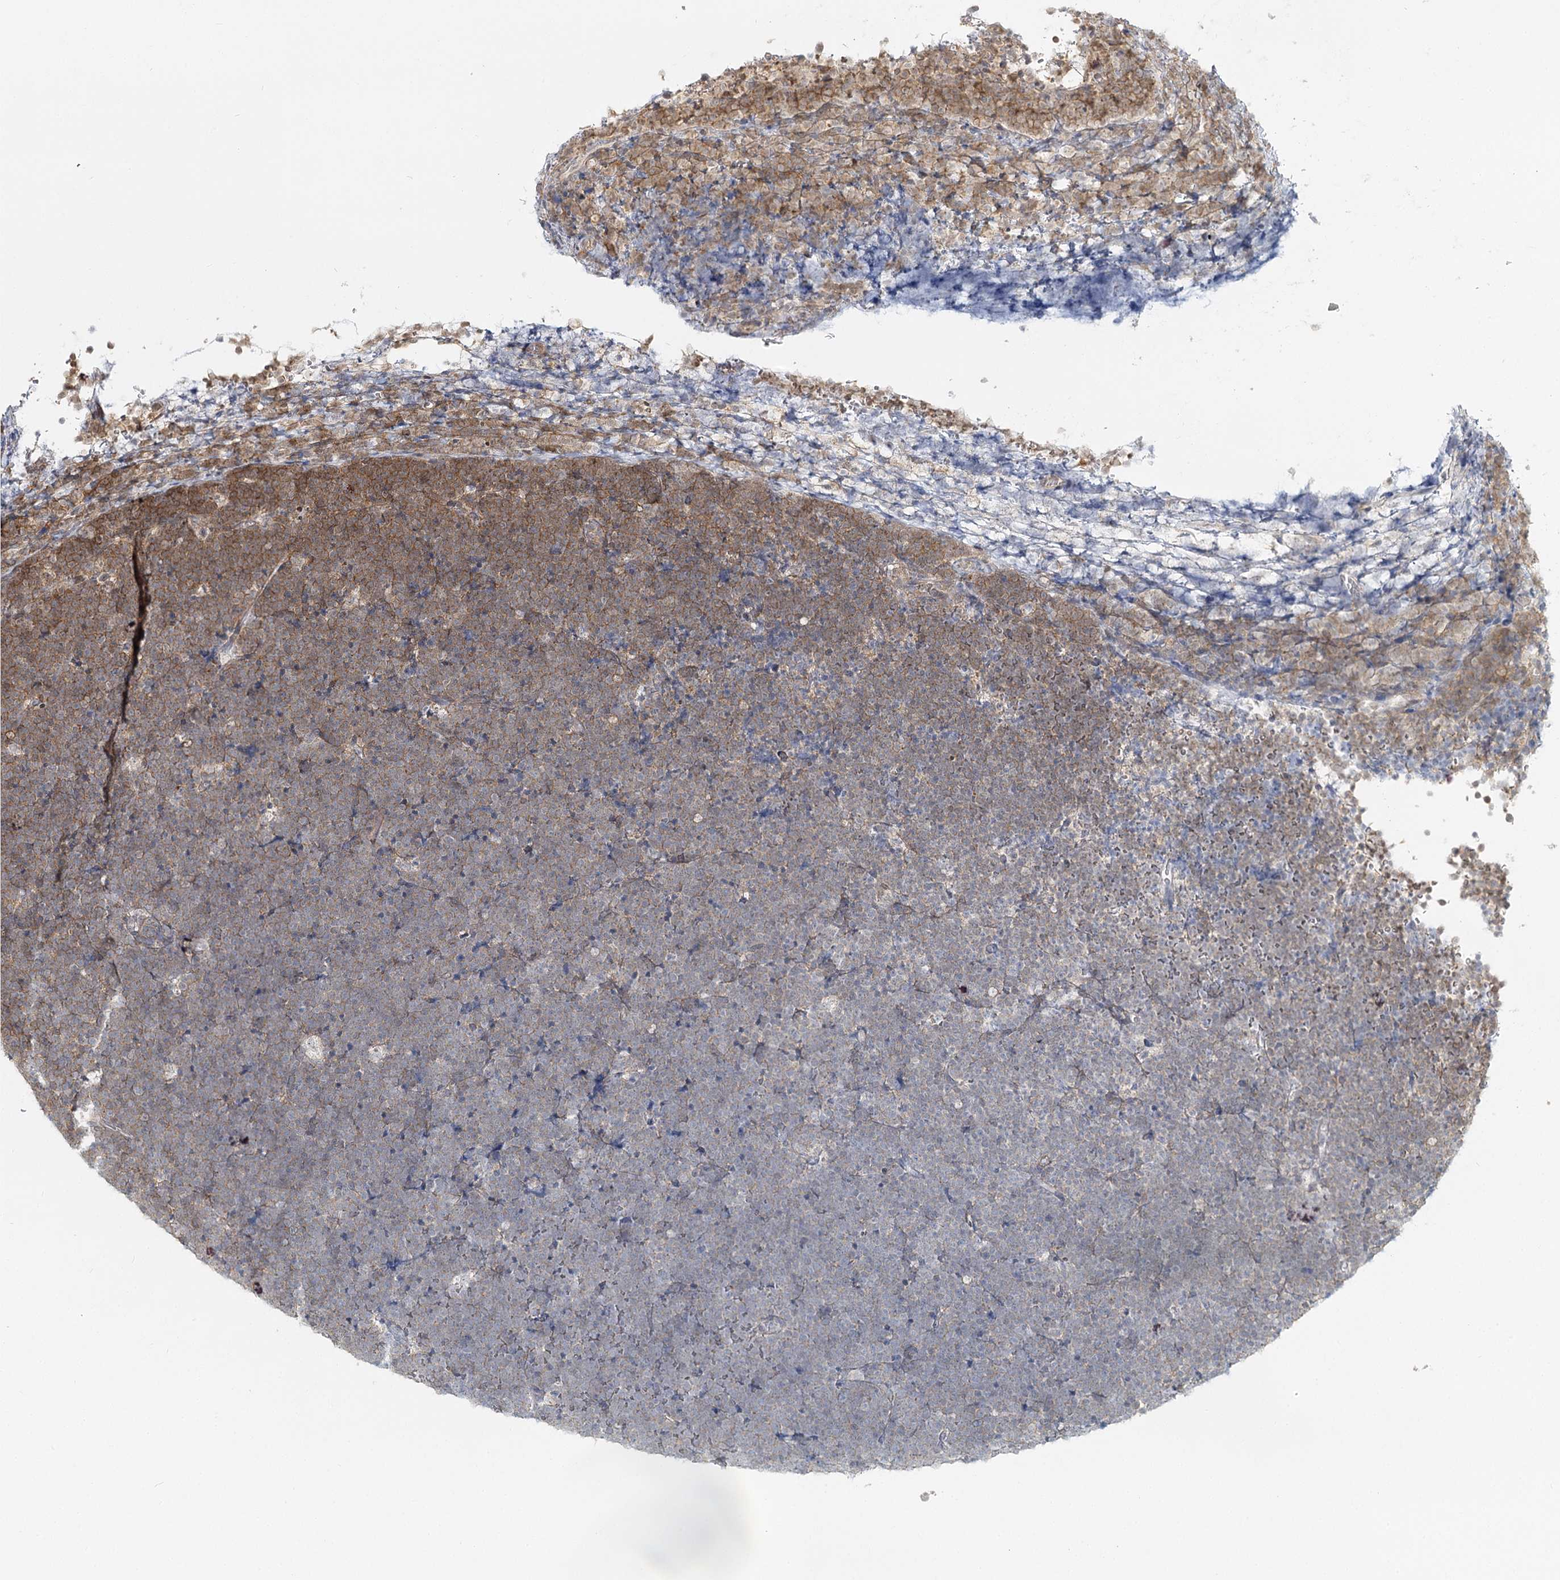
{"staining": {"intensity": "moderate", "quantity": "25%-75%", "location": "cytoplasmic/membranous"}, "tissue": "lymphoma", "cell_type": "Tumor cells", "image_type": "cancer", "snomed": [{"axis": "morphology", "description": "Malignant lymphoma, non-Hodgkin's type, High grade"}, {"axis": "topography", "description": "Lymph node"}], "caption": "An image showing moderate cytoplasmic/membranous expression in about 25%-75% of tumor cells in high-grade malignant lymphoma, non-Hodgkin's type, as visualized by brown immunohistochemical staining.", "gene": "FAM120B", "patient": {"sex": "male", "age": 13}}